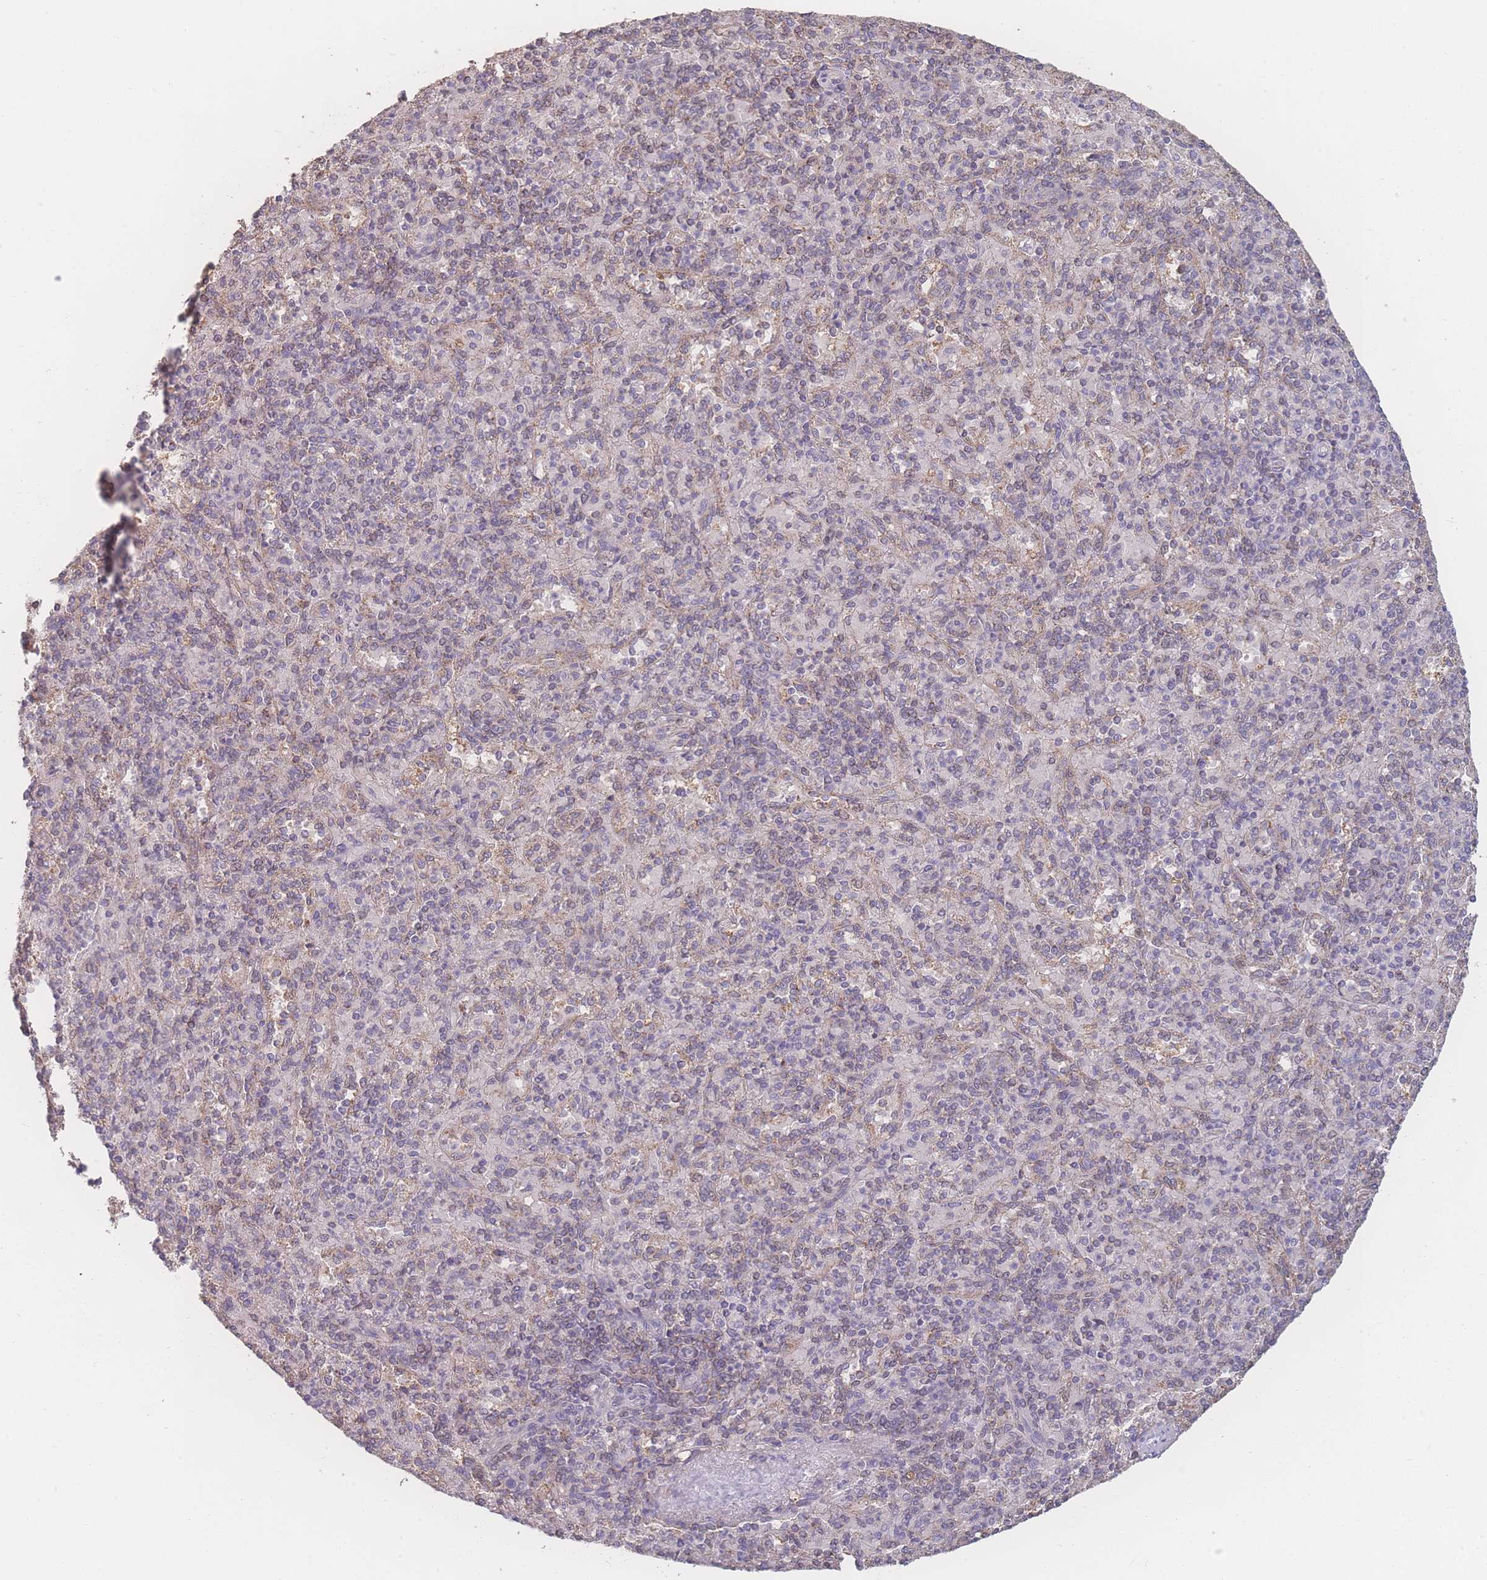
{"staining": {"intensity": "negative", "quantity": "none", "location": "none"}, "tissue": "spleen", "cell_type": "Cells in red pulp", "image_type": "normal", "snomed": [{"axis": "morphology", "description": "Normal tissue, NOS"}, {"axis": "topography", "description": "Spleen"}], "caption": "An IHC image of benign spleen is shown. There is no staining in cells in red pulp of spleen. (Immunohistochemistry, brightfield microscopy, high magnification).", "gene": "GIPR", "patient": {"sex": "male", "age": 82}}